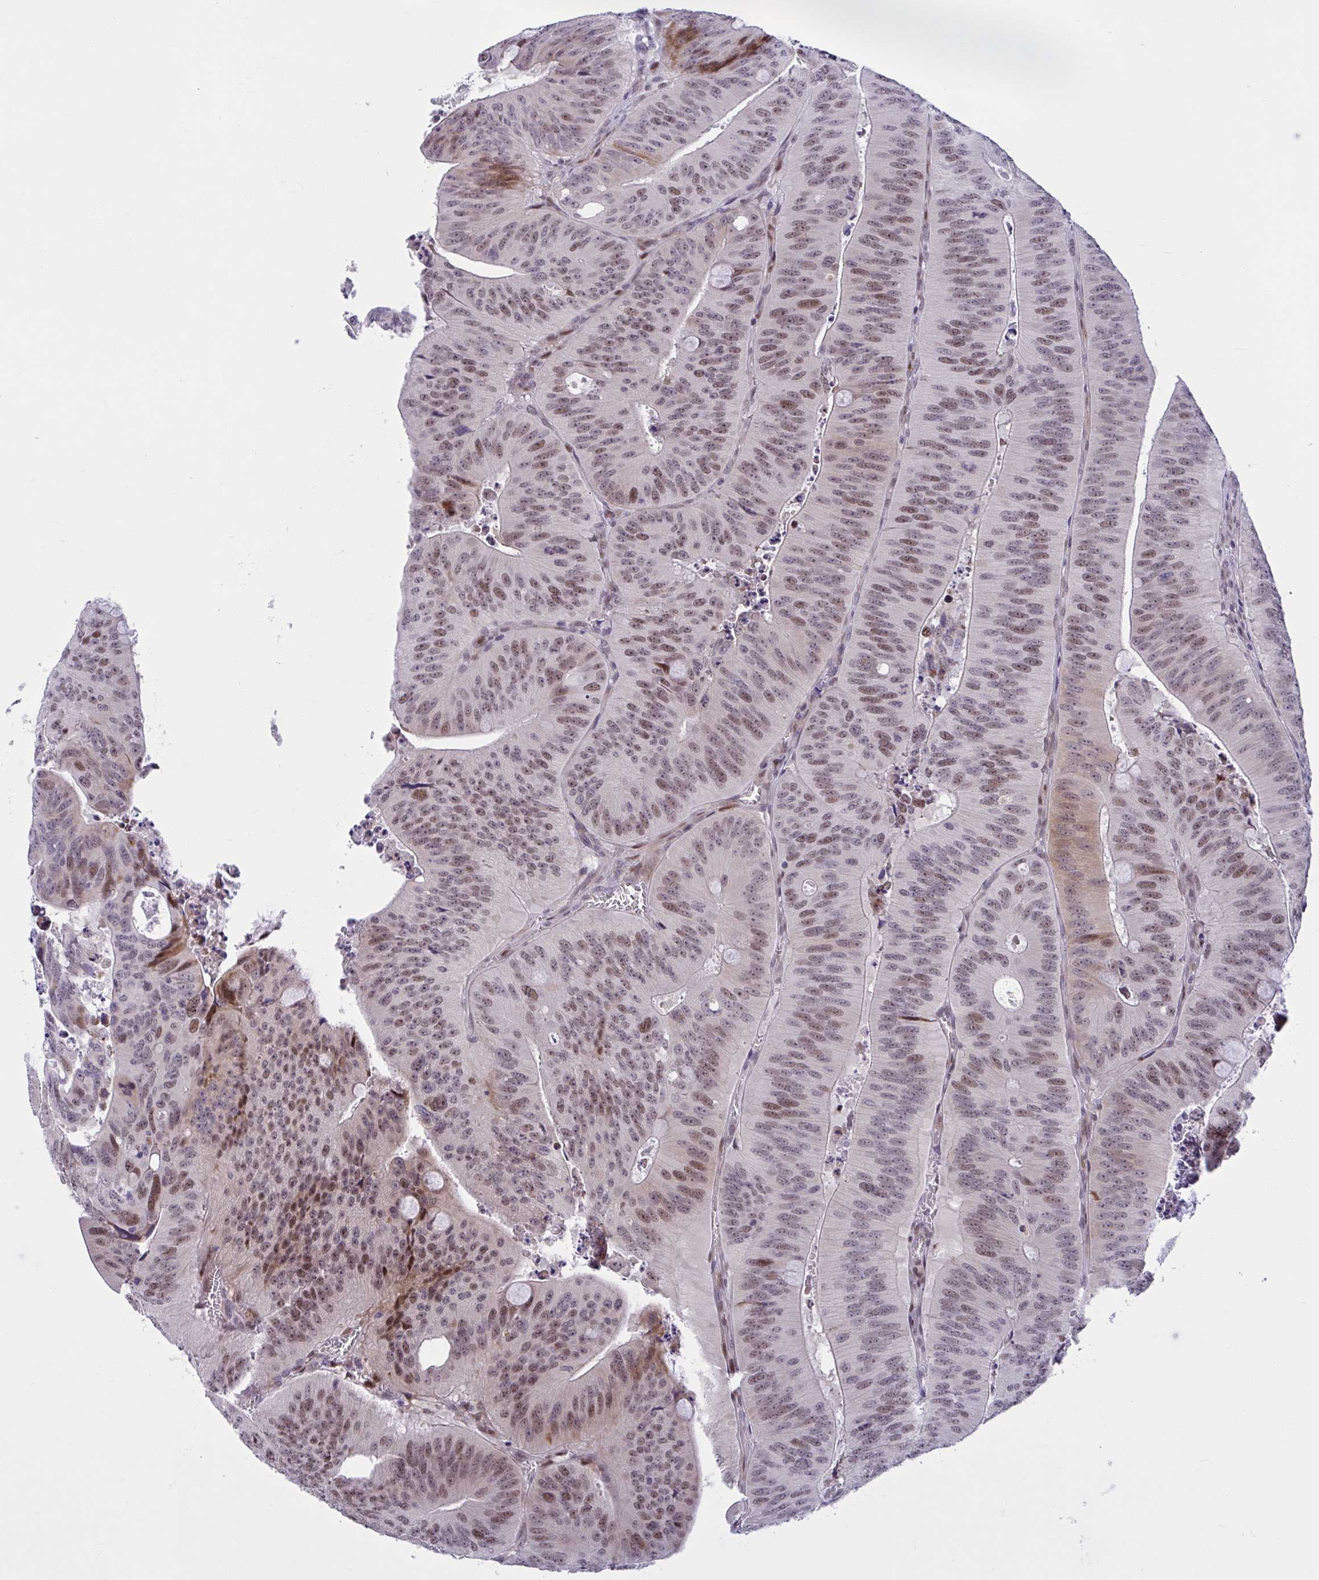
{"staining": {"intensity": "moderate", "quantity": "25%-75%", "location": "cytoplasmic/membranous,nuclear"}, "tissue": "colorectal cancer", "cell_type": "Tumor cells", "image_type": "cancer", "snomed": [{"axis": "morphology", "description": "Adenocarcinoma, NOS"}, {"axis": "topography", "description": "Colon"}], "caption": "Moderate cytoplasmic/membranous and nuclear positivity is seen in approximately 25%-75% of tumor cells in colorectal adenocarcinoma. (brown staining indicates protein expression, while blue staining denotes nuclei).", "gene": "RBL1", "patient": {"sex": "male", "age": 62}}